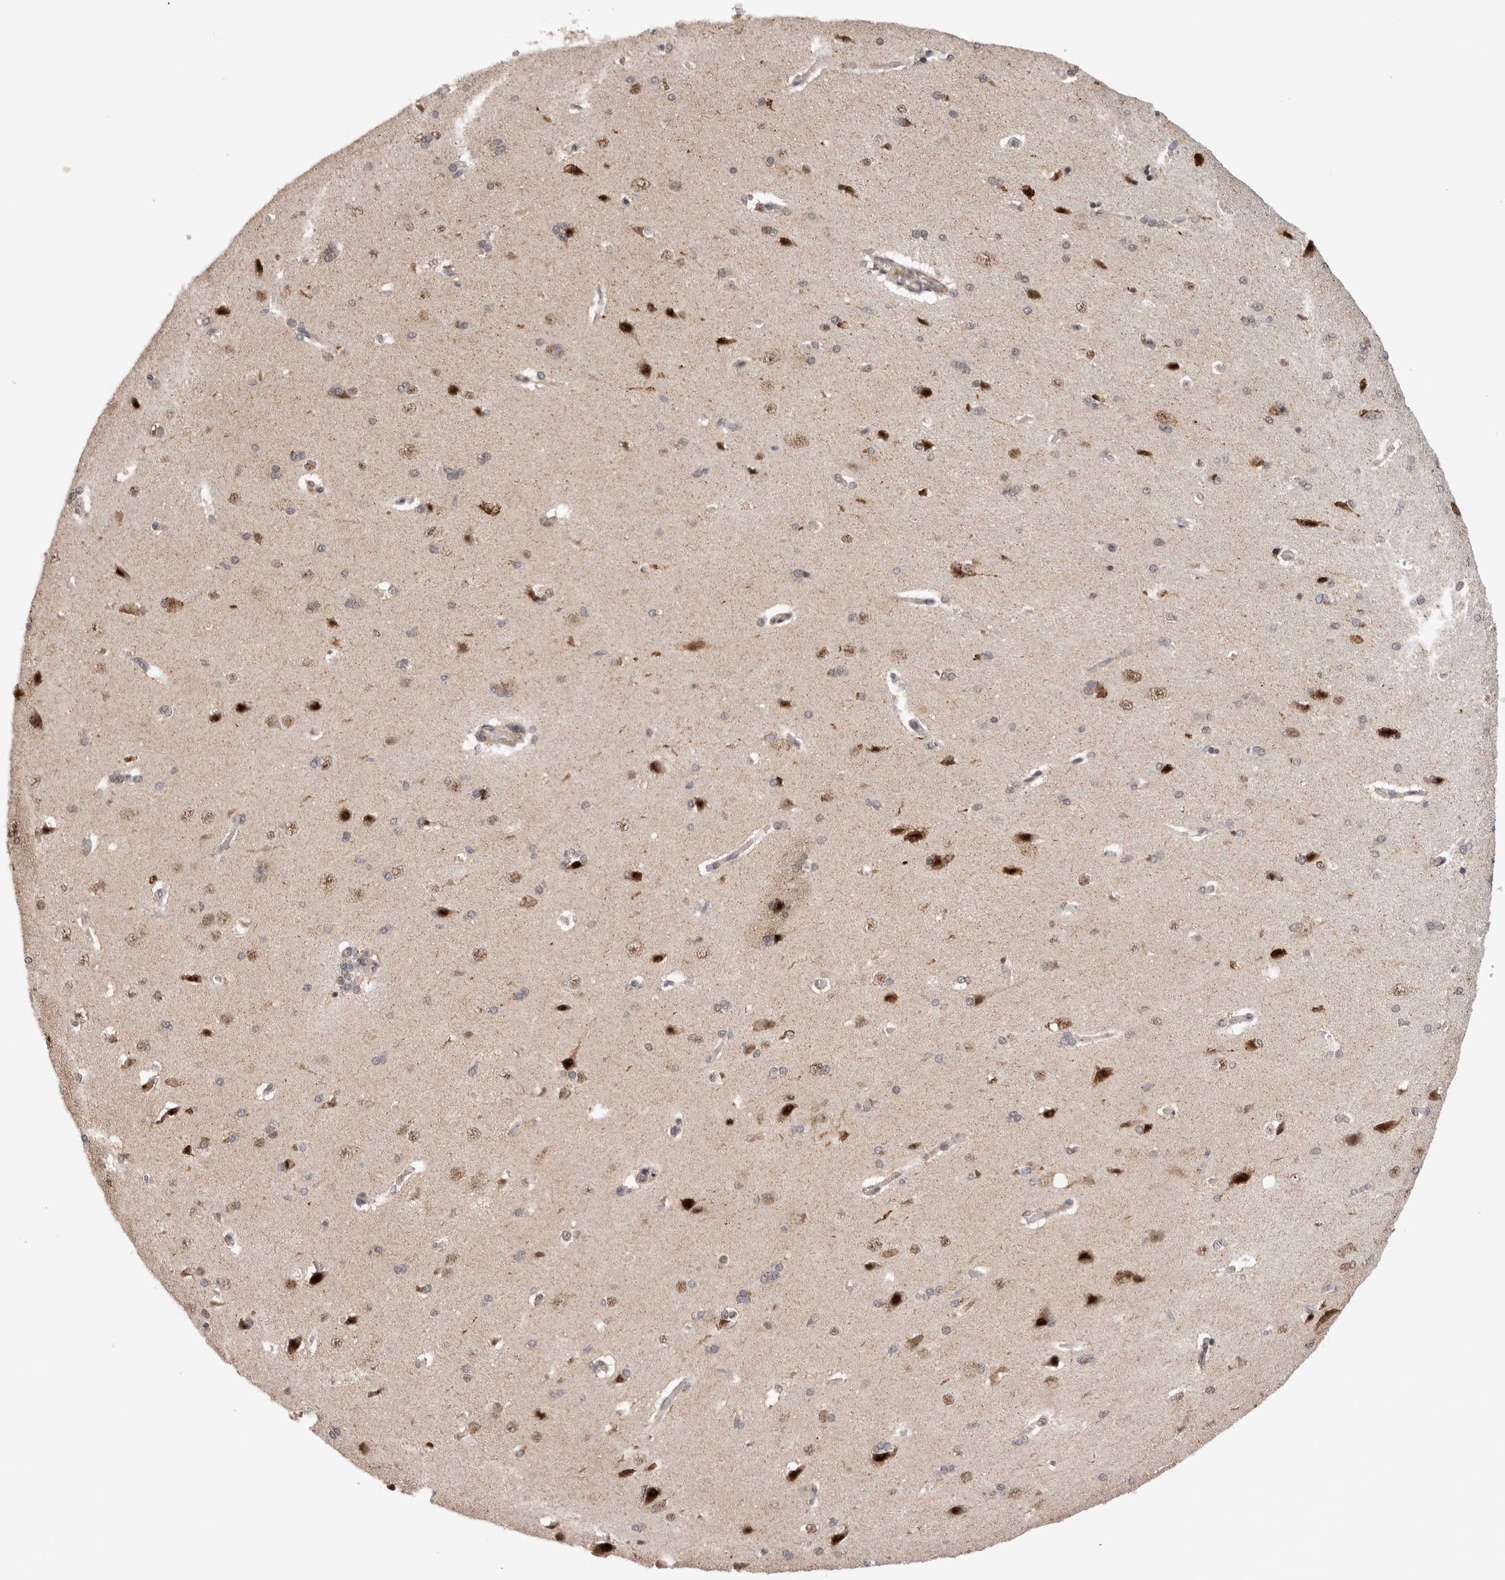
{"staining": {"intensity": "weak", "quantity": ">75%", "location": "cytoplasmic/membranous,nuclear"}, "tissue": "cerebral cortex", "cell_type": "Endothelial cells", "image_type": "normal", "snomed": [{"axis": "morphology", "description": "Normal tissue, NOS"}, {"axis": "topography", "description": "Cerebral cortex"}], "caption": "DAB (3,3'-diaminobenzidine) immunohistochemical staining of unremarkable human cerebral cortex demonstrates weak cytoplasmic/membranous,nuclear protein staining in approximately >75% of endothelial cells.", "gene": "TMEM65", "patient": {"sex": "male", "age": 62}}